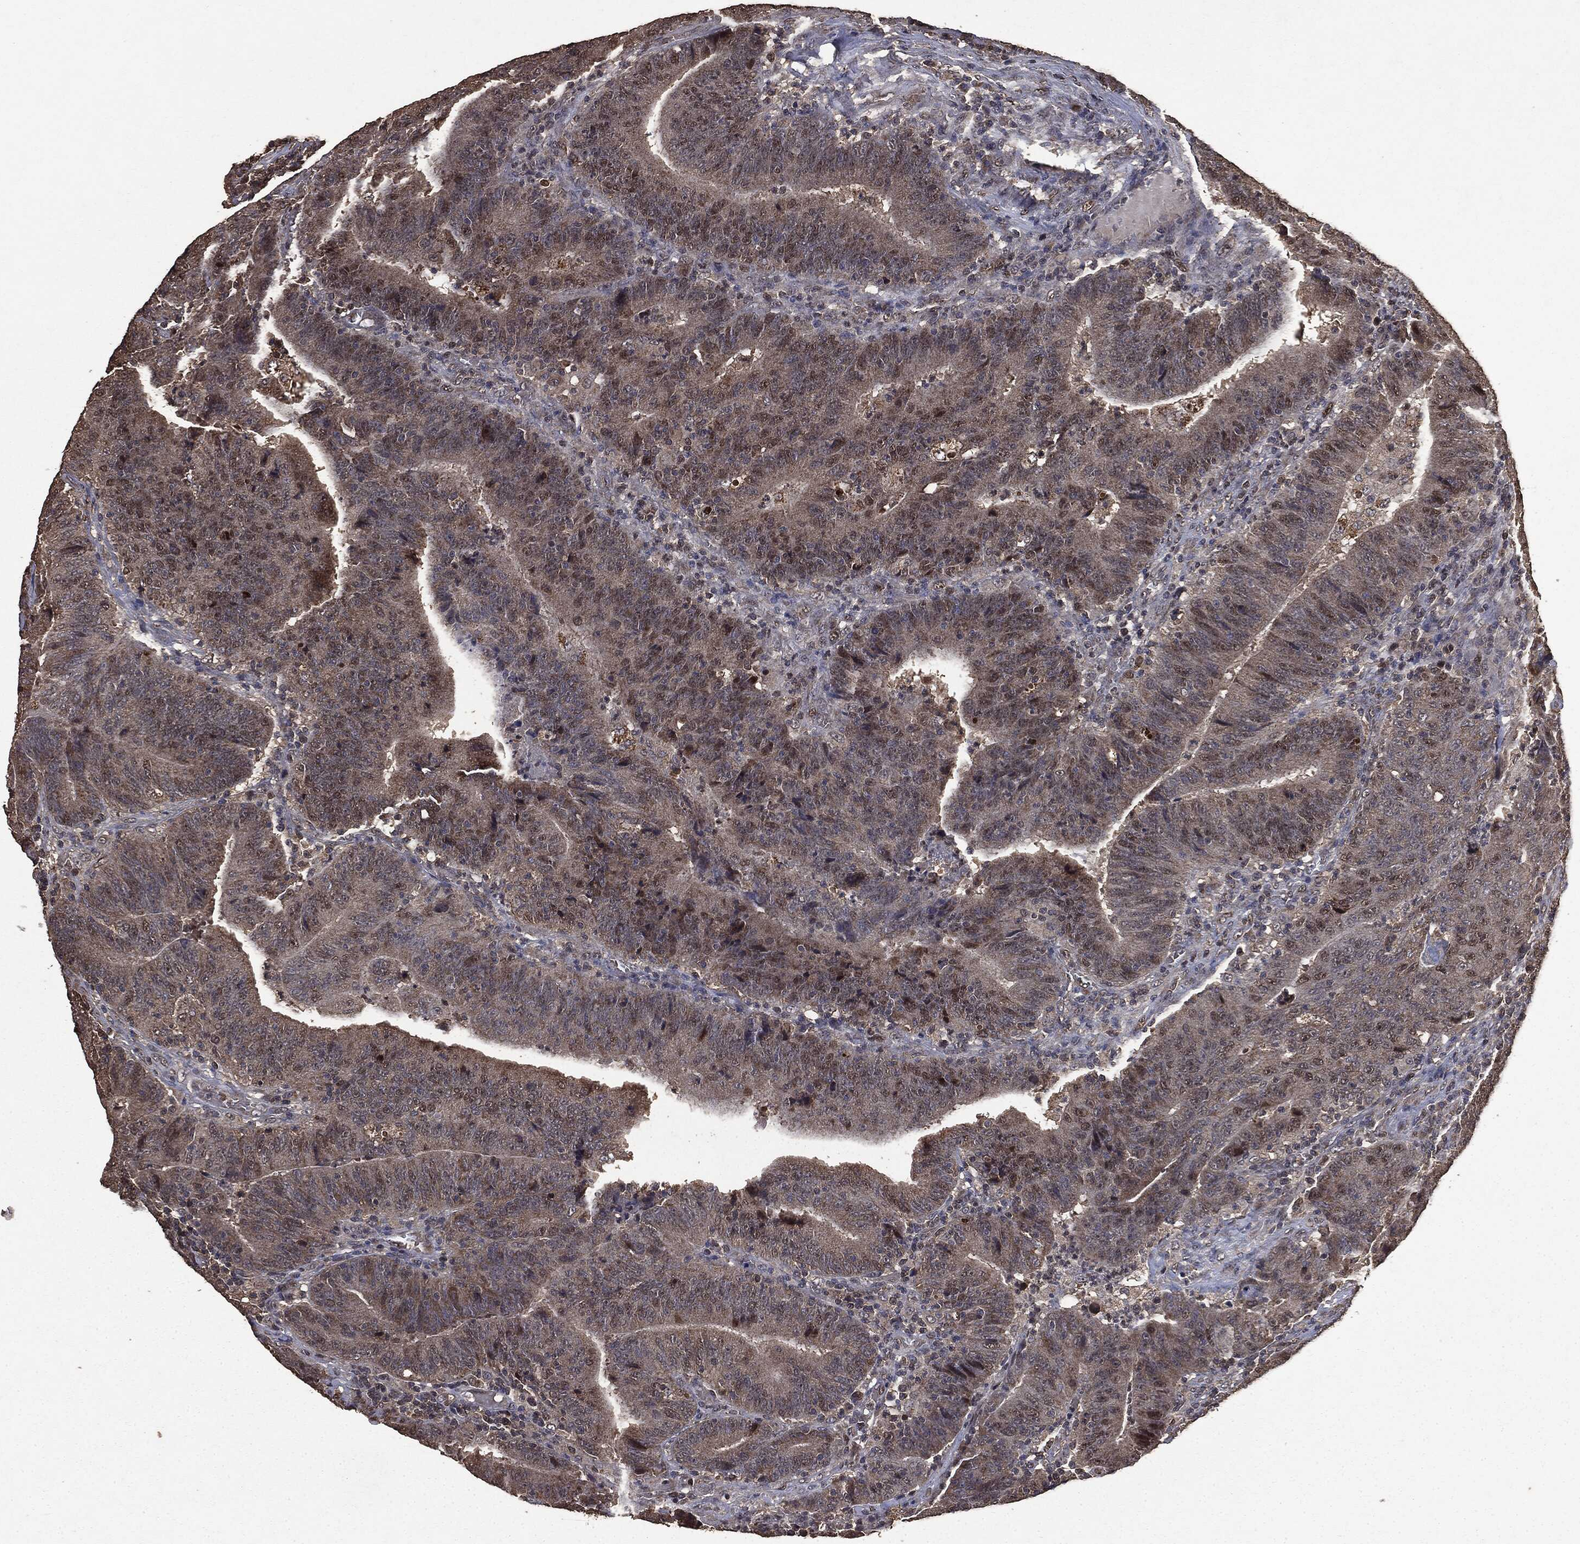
{"staining": {"intensity": "weak", "quantity": "25%-75%", "location": "cytoplasmic/membranous,nuclear"}, "tissue": "colorectal cancer", "cell_type": "Tumor cells", "image_type": "cancer", "snomed": [{"axis": "morphology", "description": "Adenocarcinoma, NOS"}, {"axis": "topography", "description": "Colon"}], "caption": "Brown immunohistochemical staining in human colorectal adenocarcinoma reveals weak cytoplasmic/membranous and nuclear expression in about 25%-75% of tumor cells.", "gene": "PPP6R2", "patient": {"sex": "female", "age": 75}}